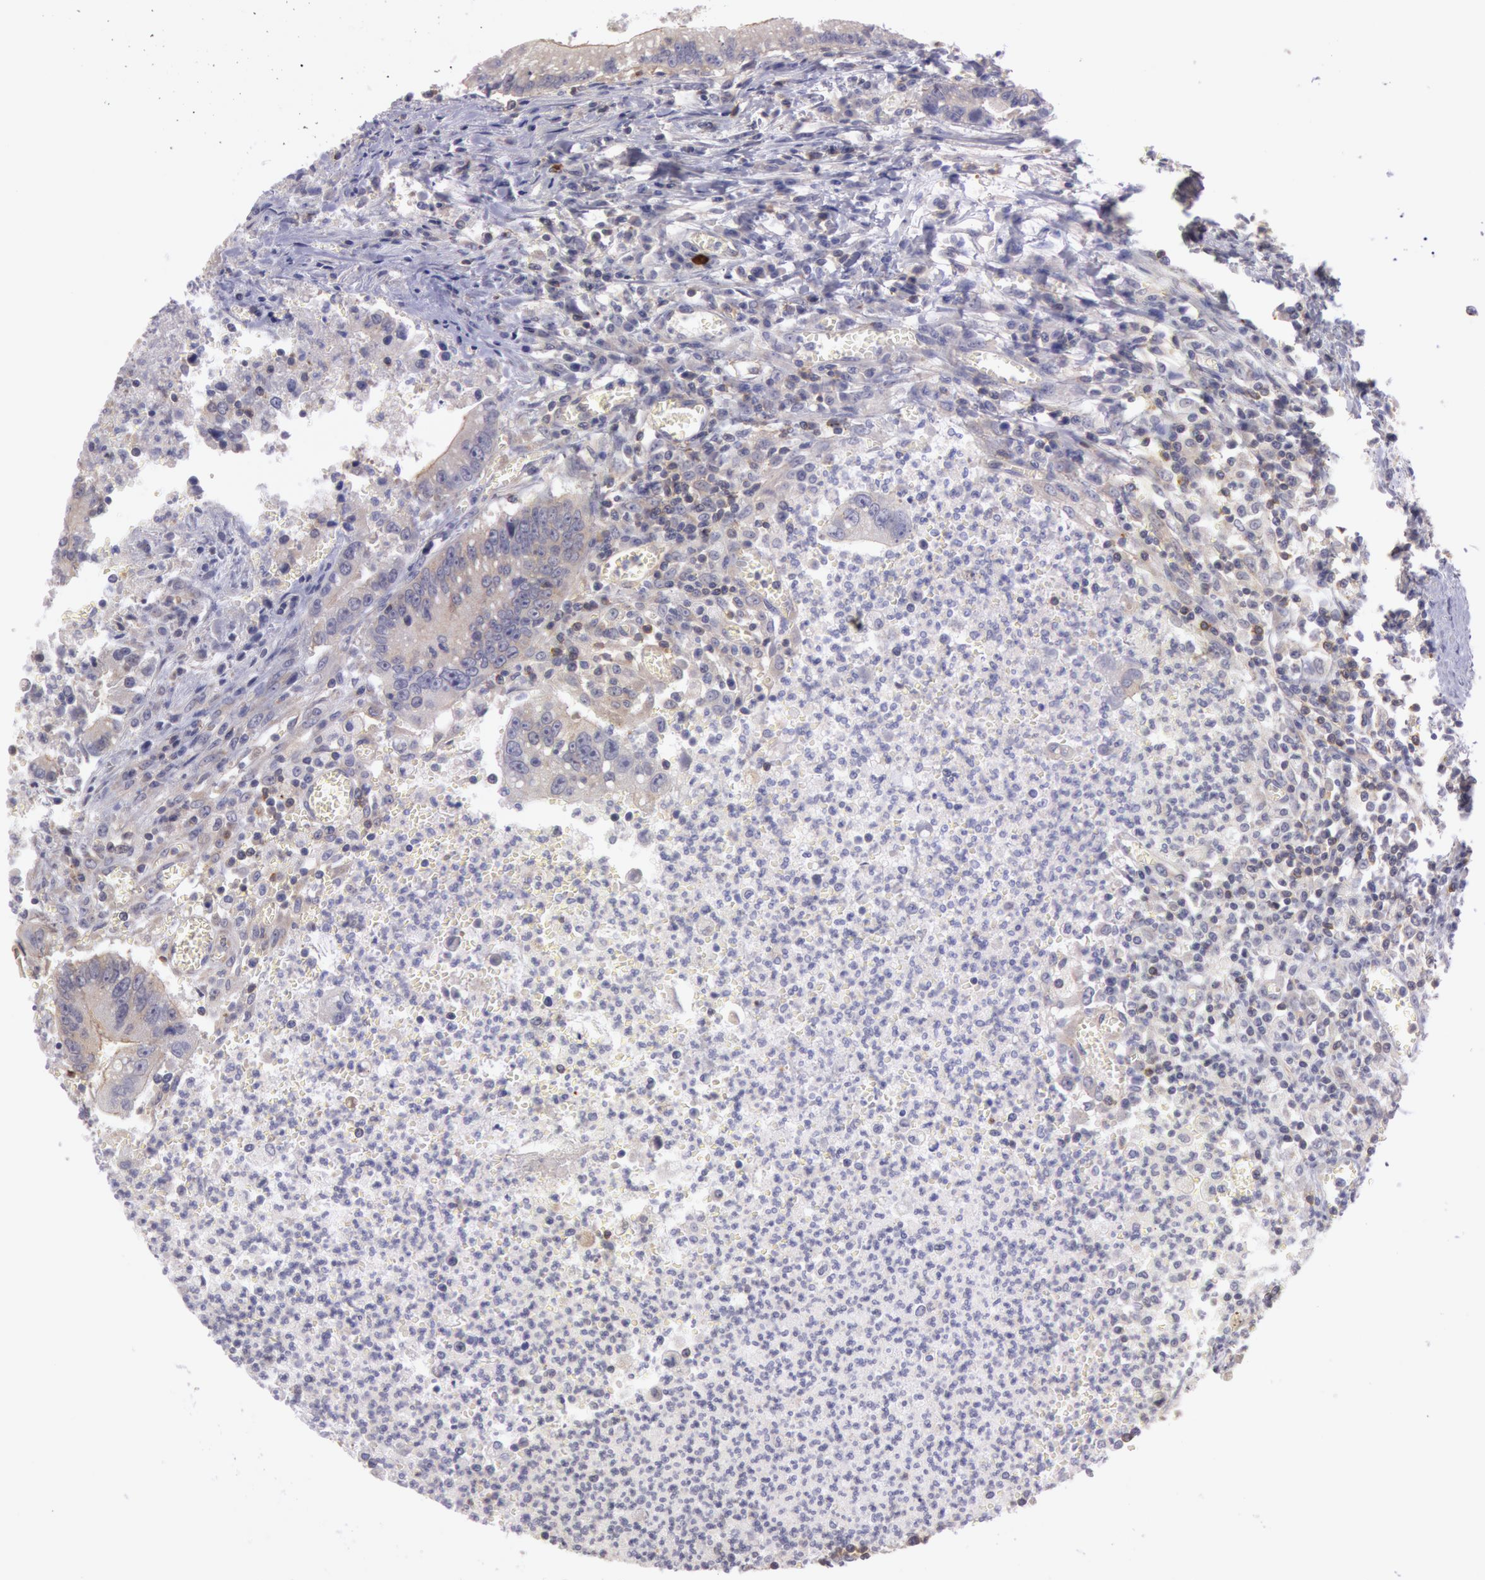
{"staining": {"intensity": "weak", "quantity": ">75%", "location": "cytoplasmic/membranous"}, "tissue": "colorectal cancer", "cell_type": "Tumor cells", "image_type": "cancer", "snomed": [{"axis": "morphology", "description": "Adenocarcinoma, NOS"}, {"axis": "topography", "description": "Rectum"}], "caption": "Protein analysis of colorectal cancer (adenocarcinoma) tissue displays weak cytoplasmic/membranous expression in approximately >75% of tumor cells.", "gene": "NMT2", "patient": {"sex": "female", "age": 81}}